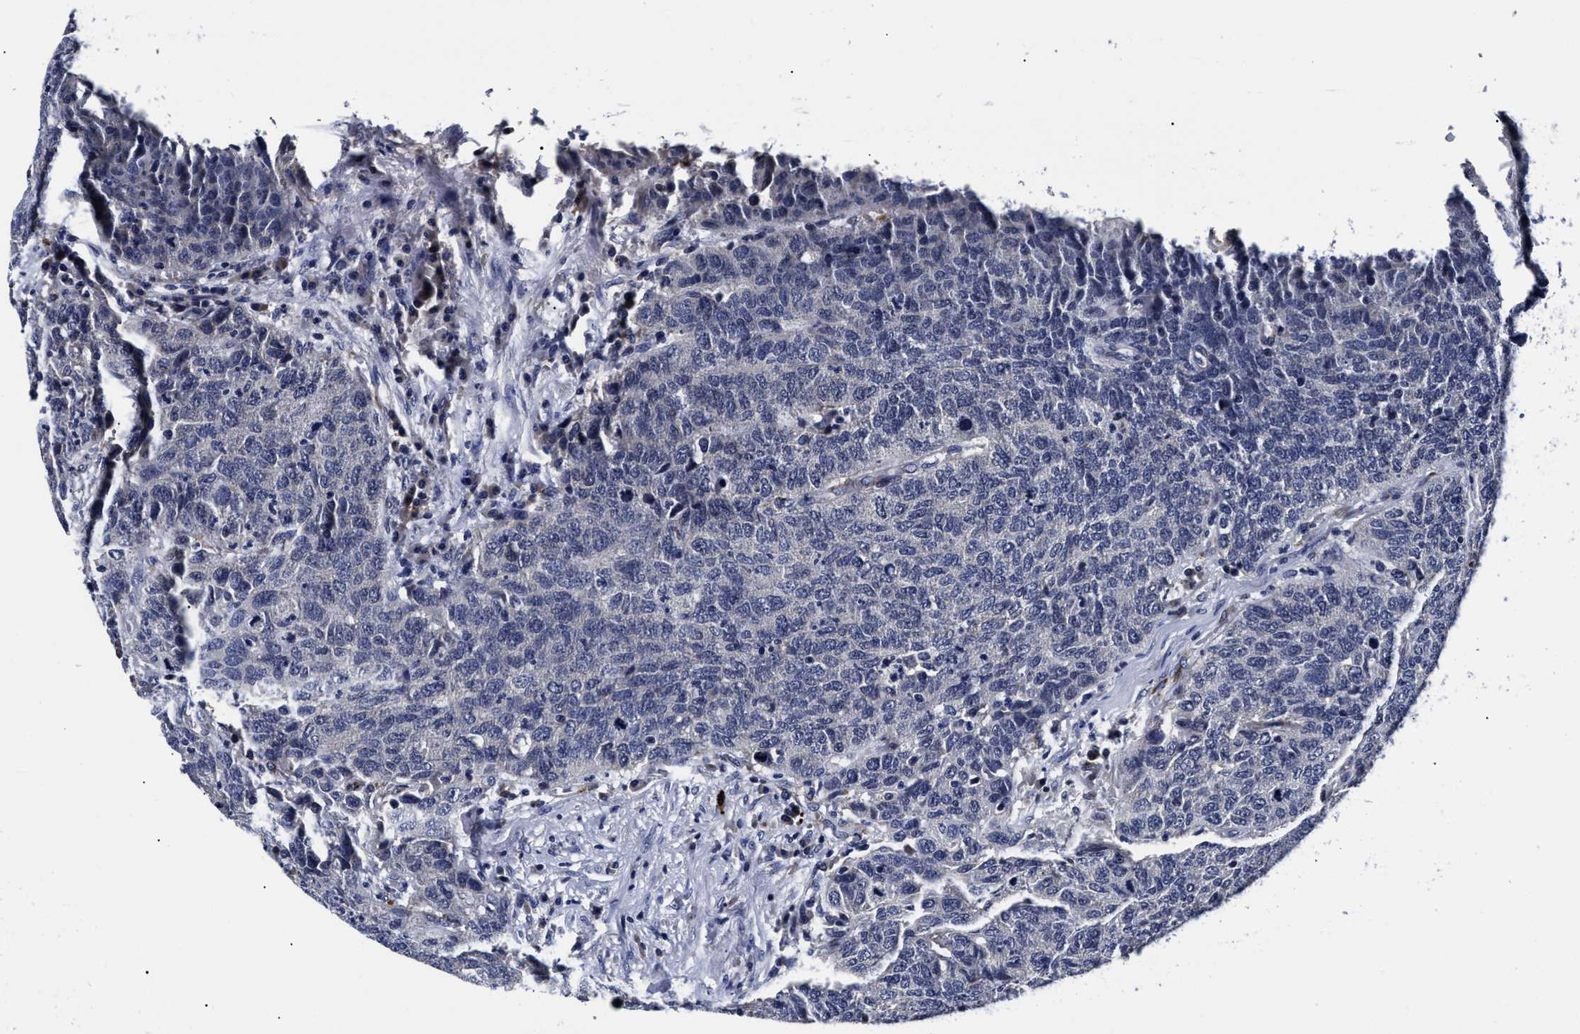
{"staining": {"intensity": "negative", "quantity": "none", "location": "none"}, "tissue": "head and neck cancer", "cell_type": "Tumor cells", "image_type": "cancer", "snomed": [{"axis": "morphology", "description": "Squamous cell carcinoma, NOS"}, {"axis": "topography", "description": "Head-Neck"}], "caption": "This is an immunohistochemistry histopathology image of head and neck cancer (squamous cell carcinoma). There is no expression in tumor cells.", "gene": "OLFML2A", "patient": {"sex": "male", "age": 66}}